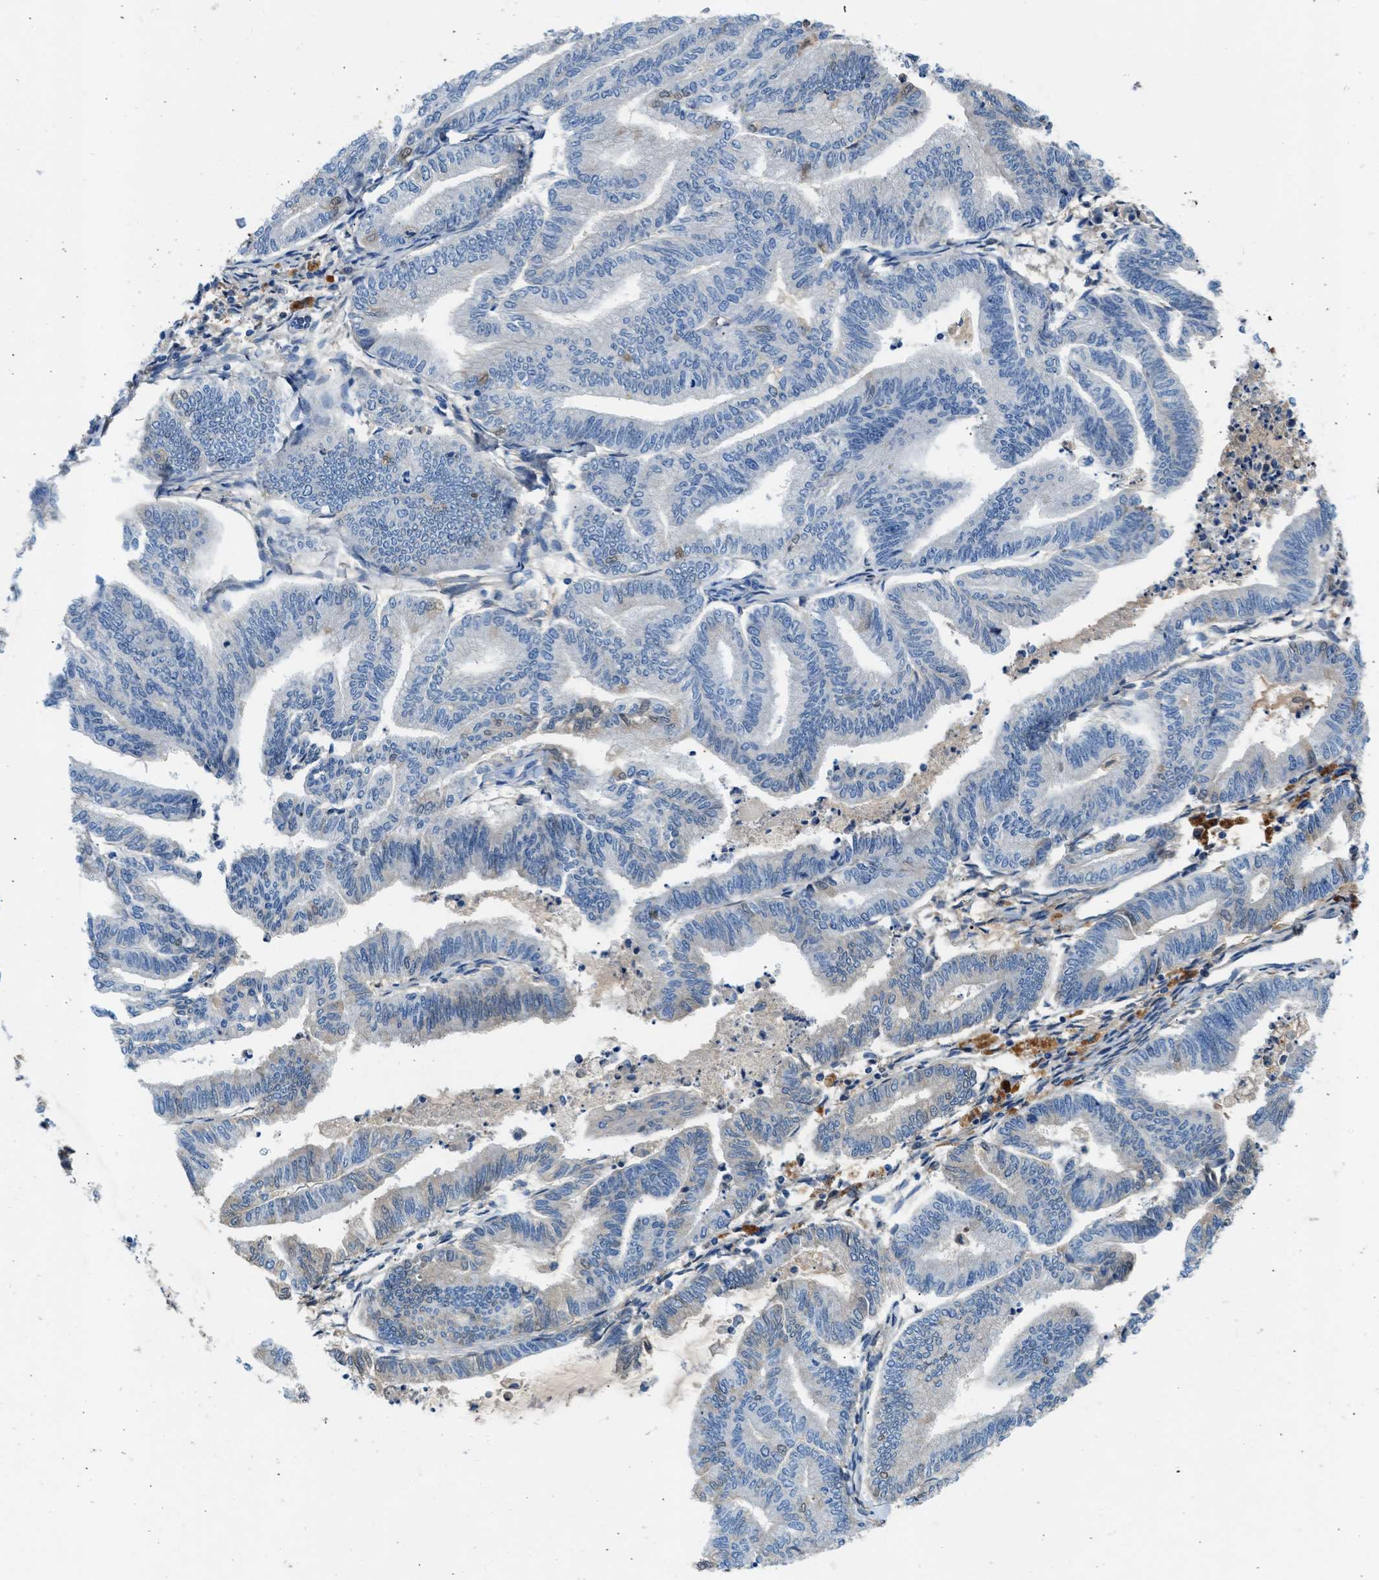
{"staining": {"intensity": "negative", "quantity": "none", "location": "none"}, "tissue": "endometrial cancer", "cell_type": "Tumor cells", "image_type": "cancer", "snomed": [{"axis": "morphology", "description": "Adenocarcinoma, NOS"}, {"axis": "topography", "description": "Endometrium"}], "caption": "Immunohistochemical staining of human endometrial cancer shows no significant staining in tumor cells.", "gene": "RWDD2B", "patient": {"sex": "female", "age": 79}}